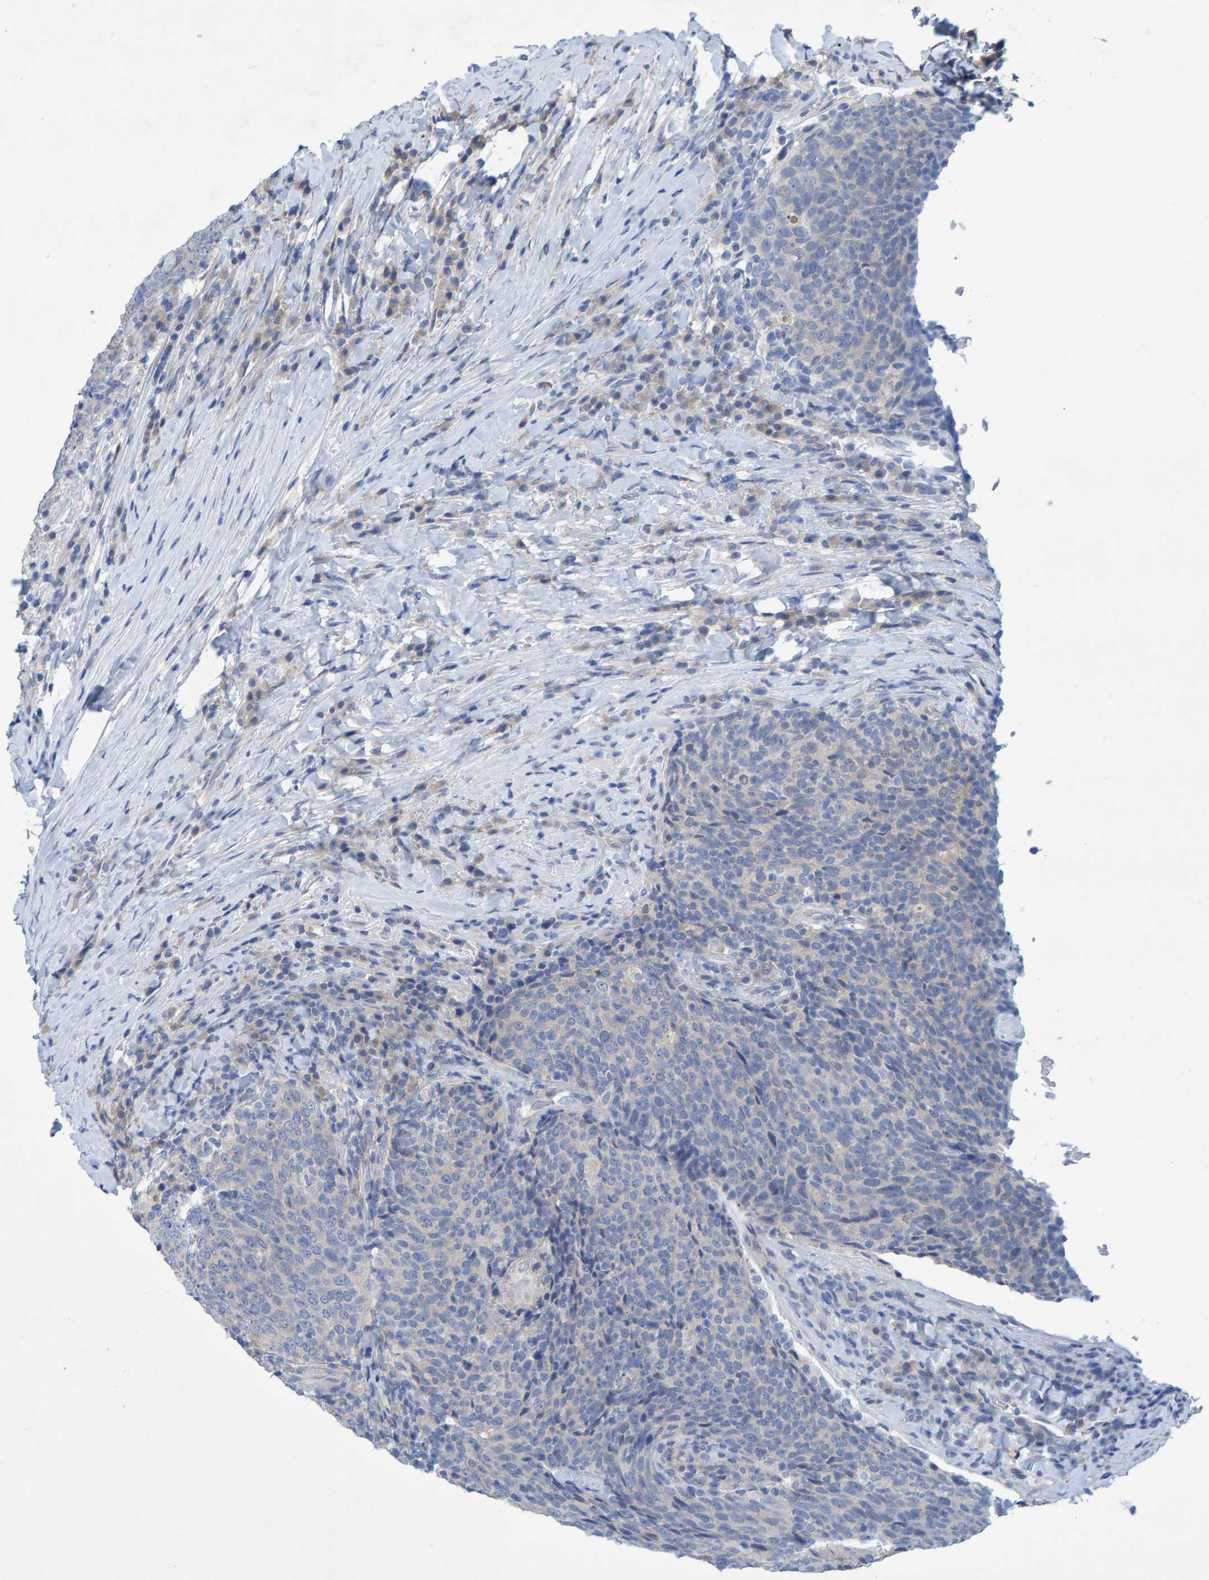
{"staining": {"intensity": "negative", "quantity": "none", "location": "none"}, "tissue": "head and neck cancer", "cell_type": "Tumor cells", "image_type": "cancer", "snomed": [{"axis": "morphology", "description": "Squamous cell carcinoma, NOS"}, {"axis": "morphology", "description": "Squamous cell carcinoma, metastatic, NOS"}, {"axis": "topography", "description": "Lymph node"}, {"axis": "topography", "description": "Head-Neck"}], "caption": "A histopathology image of human metastatic squamous cell carcinoma (head and neck) is negative for staining in tumor cells.", "gene": "ALAD", "patient": {"sex": "male", "age": 62}}